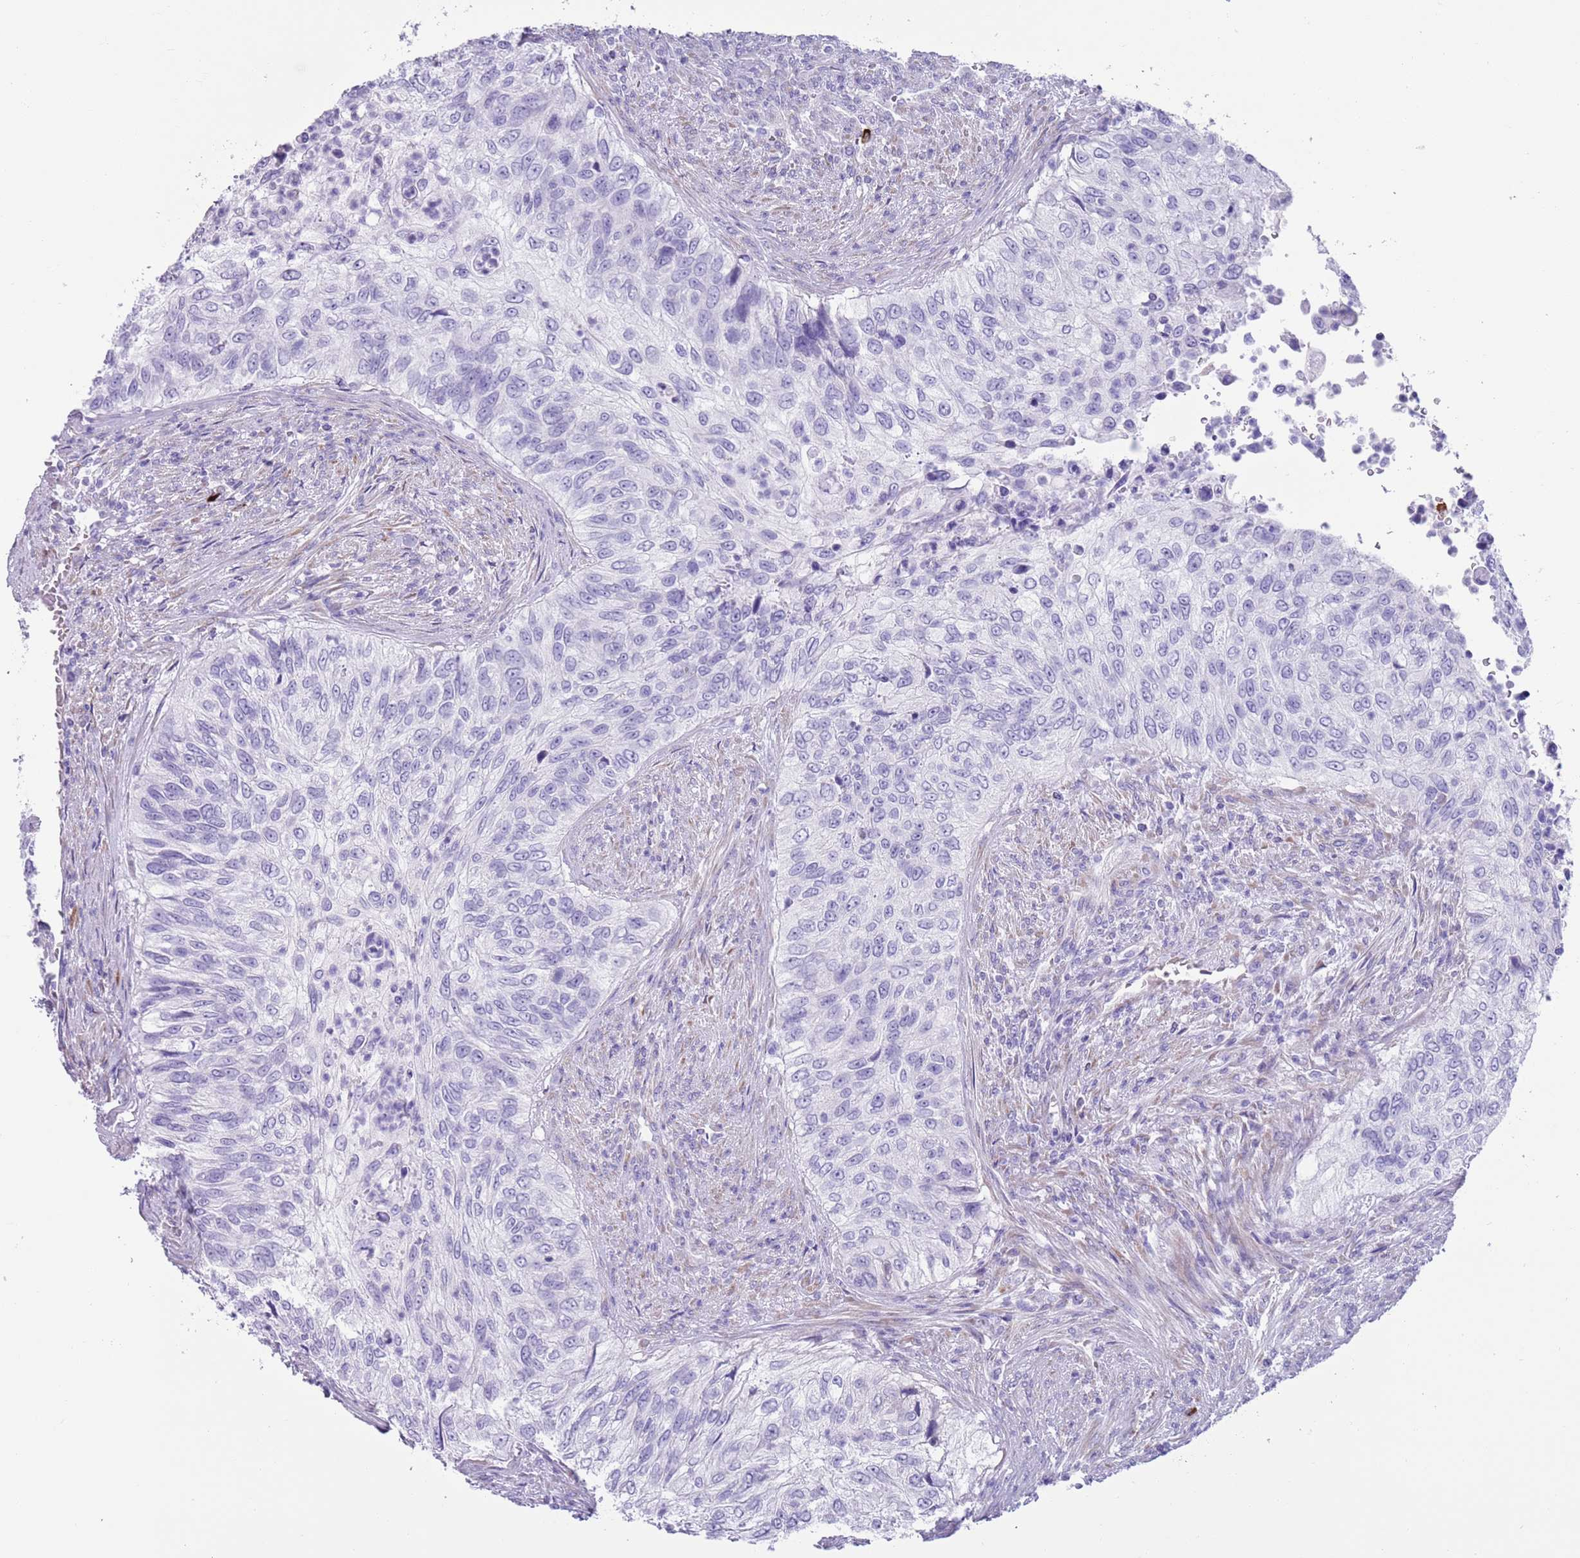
{"staining": {"intensity": "negative", "quantity": "none", "location": "none"}, "tissue": "urothelial cancer", "cell_type": "Tumor cells", "image_type": "cancer", "snomed": [{"axis": "morphology", "description": "Urothelial carcinoma, High grade"}, {"axis": "topography", "description": "Urinary bladder"}], "caption": "Immunohistochemical staining of human urothelial cancer reveals no significant positivity in tumor cells. (Stains: DAB (3,3'-diaminobenzidine) immunohistochemistry (IHC) with hematoxylin counter stain, Microscopy: brightfield microscopy at high magnification).", "gene": "LY6G5B", "patient": {"sex": "female", "age": 60}}